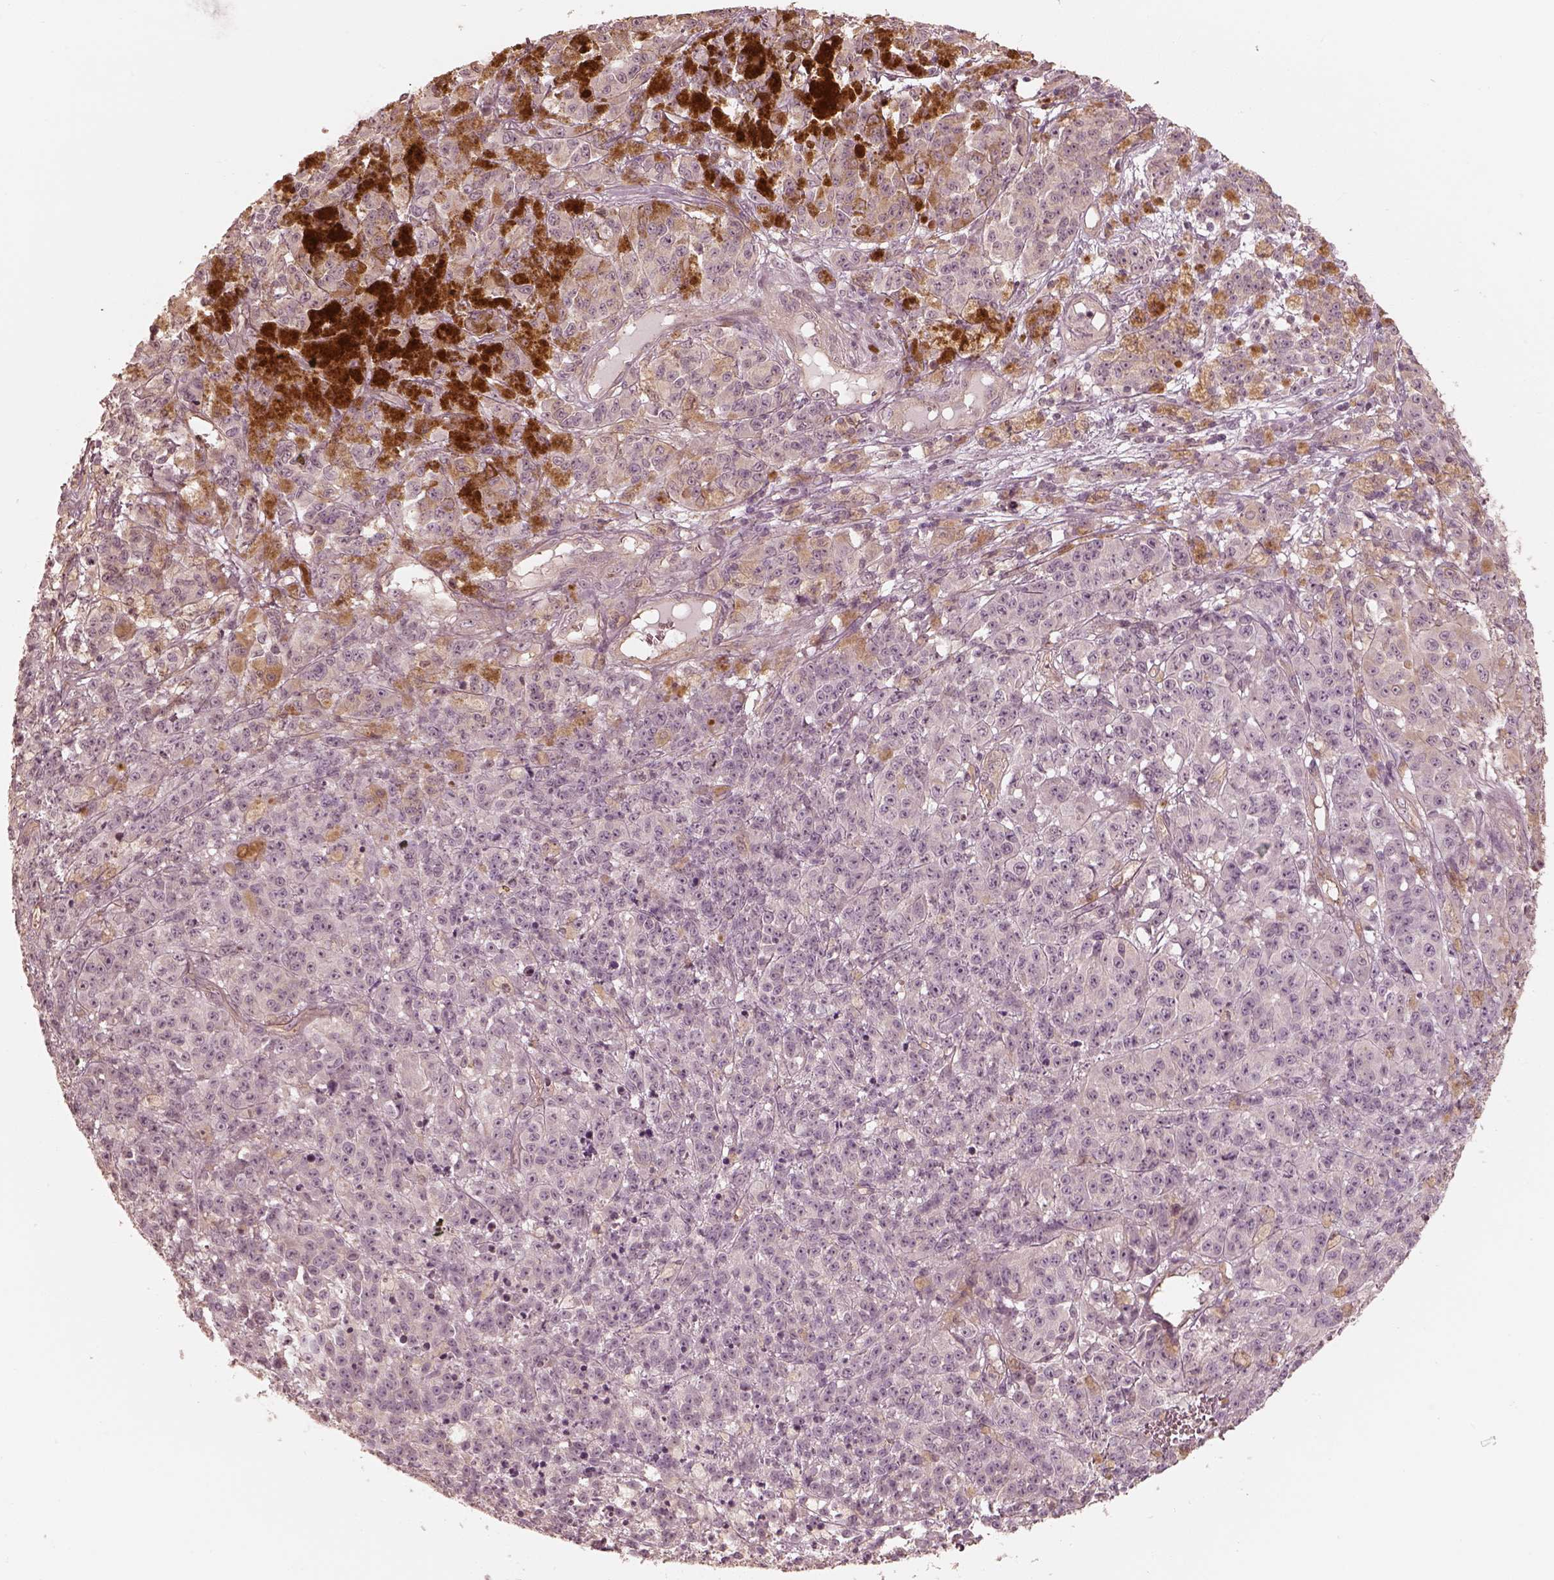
{"staining": {"intensity": "negative", "quantity": "none", "location": "none"}, "tissue": "melanoma", "cell_type": "Tumor cells", "image_type": "cancer", "snomed": [{"axis": "morphology", "description": "Malignant melanoma, NOS"}, {"axis": "topography", "description": "Skin"}], "caption": "IHC photomicrograph of neoplastic tissue: human melanoma stained with DAB (3,3'-diaminobenzidine) reveals no significant protein positivity in tumor cells.", "gene": "KIF5C", "patient": {"sex": "female", "age": 58}}